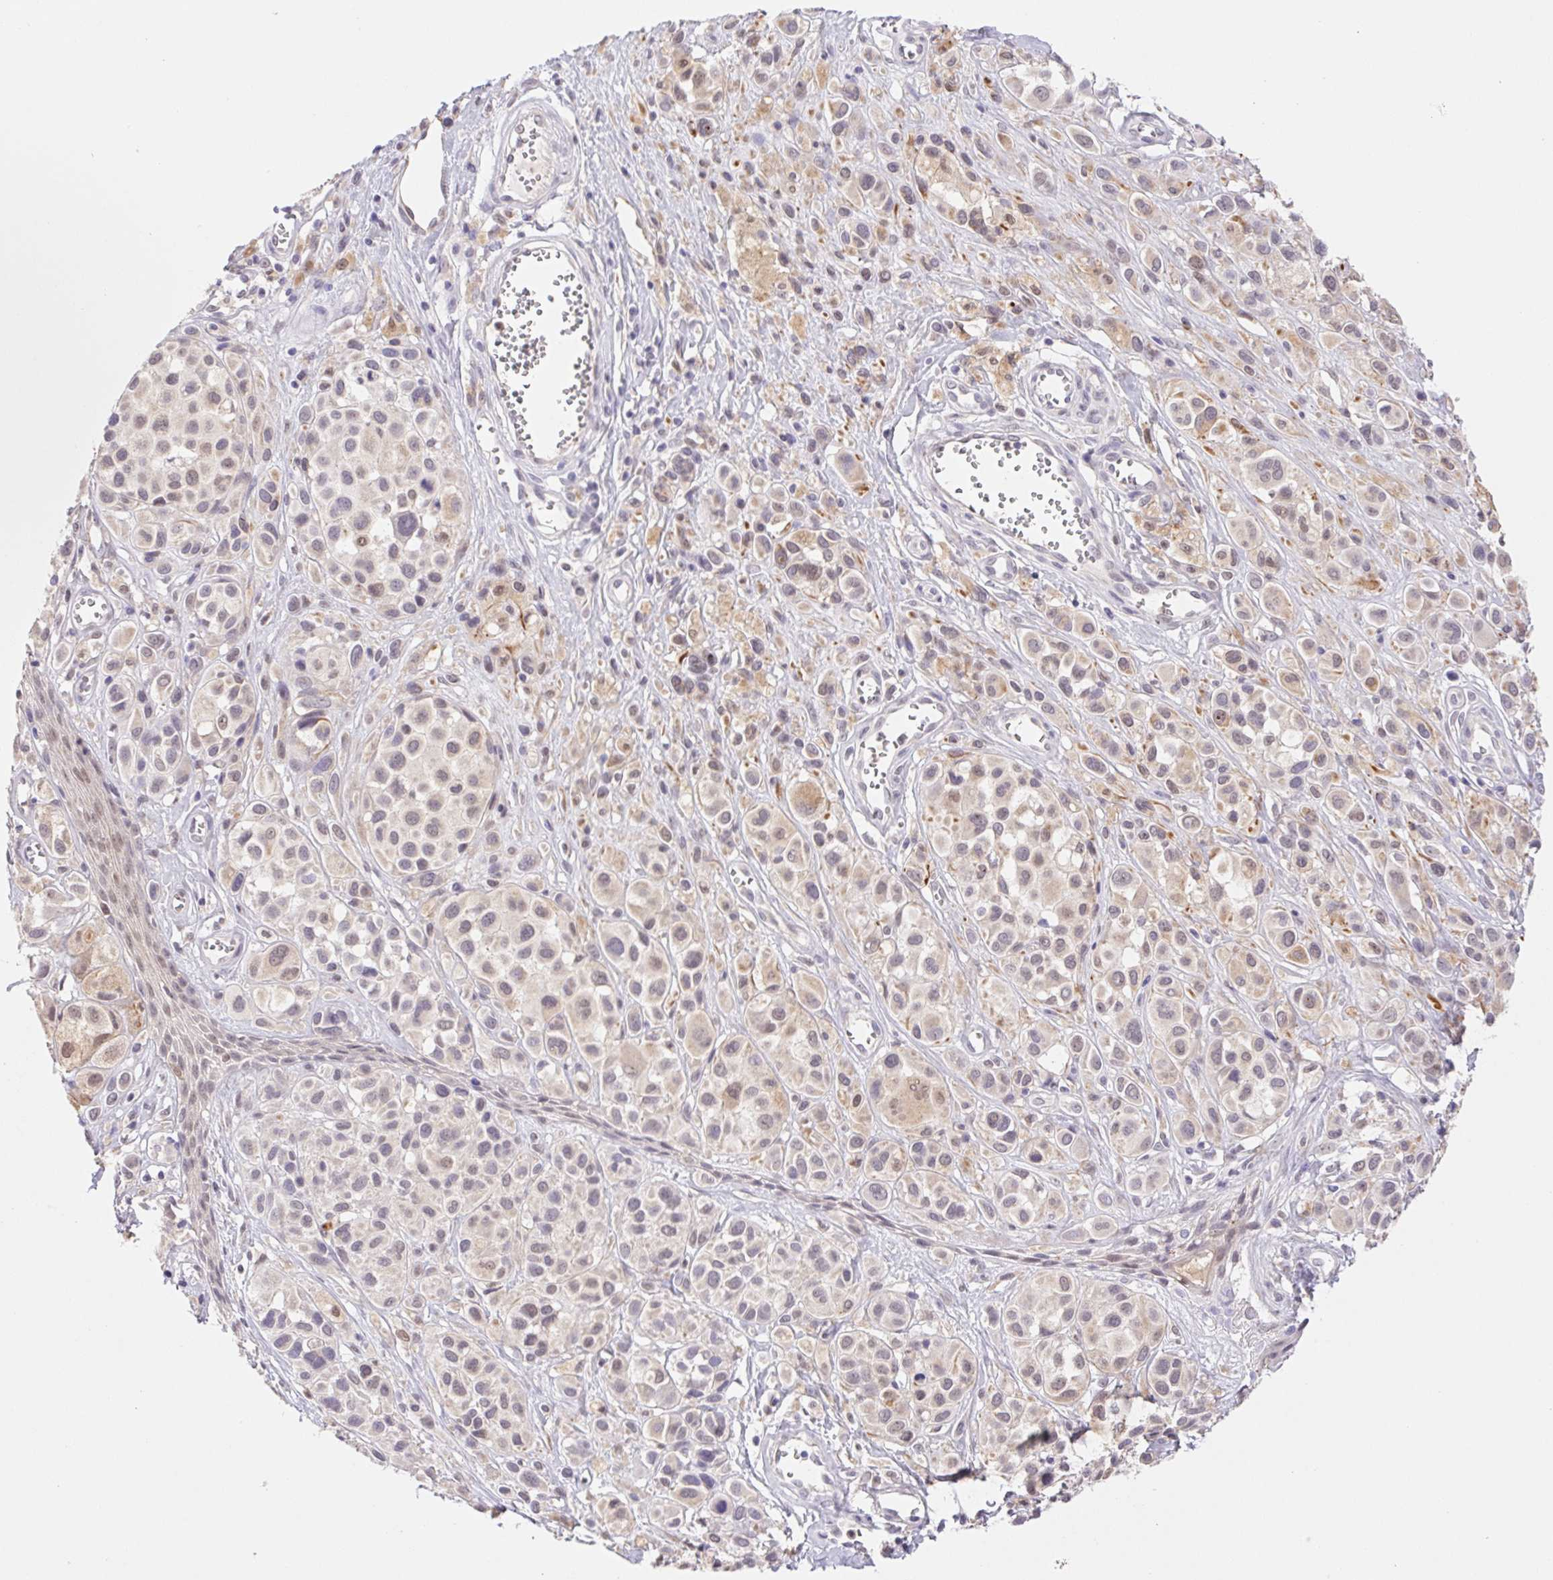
{"staining": {"intensity": "negative", "quantity": "none", "location": "none"}, "tissue": "melanoma", "cell_type": "Tumor cells", "image_type": "cancer", "snomed": [{"axis": "morphology", "description": "Malignant melanoma, NOS"}, {"axis": "topography", "description": "Skin"}], "caption": "Tumor cells show no significant protein positivity in melanoma.", "gene": "L3MBTL4", "patient": {"sex": "male", "age": 77}}